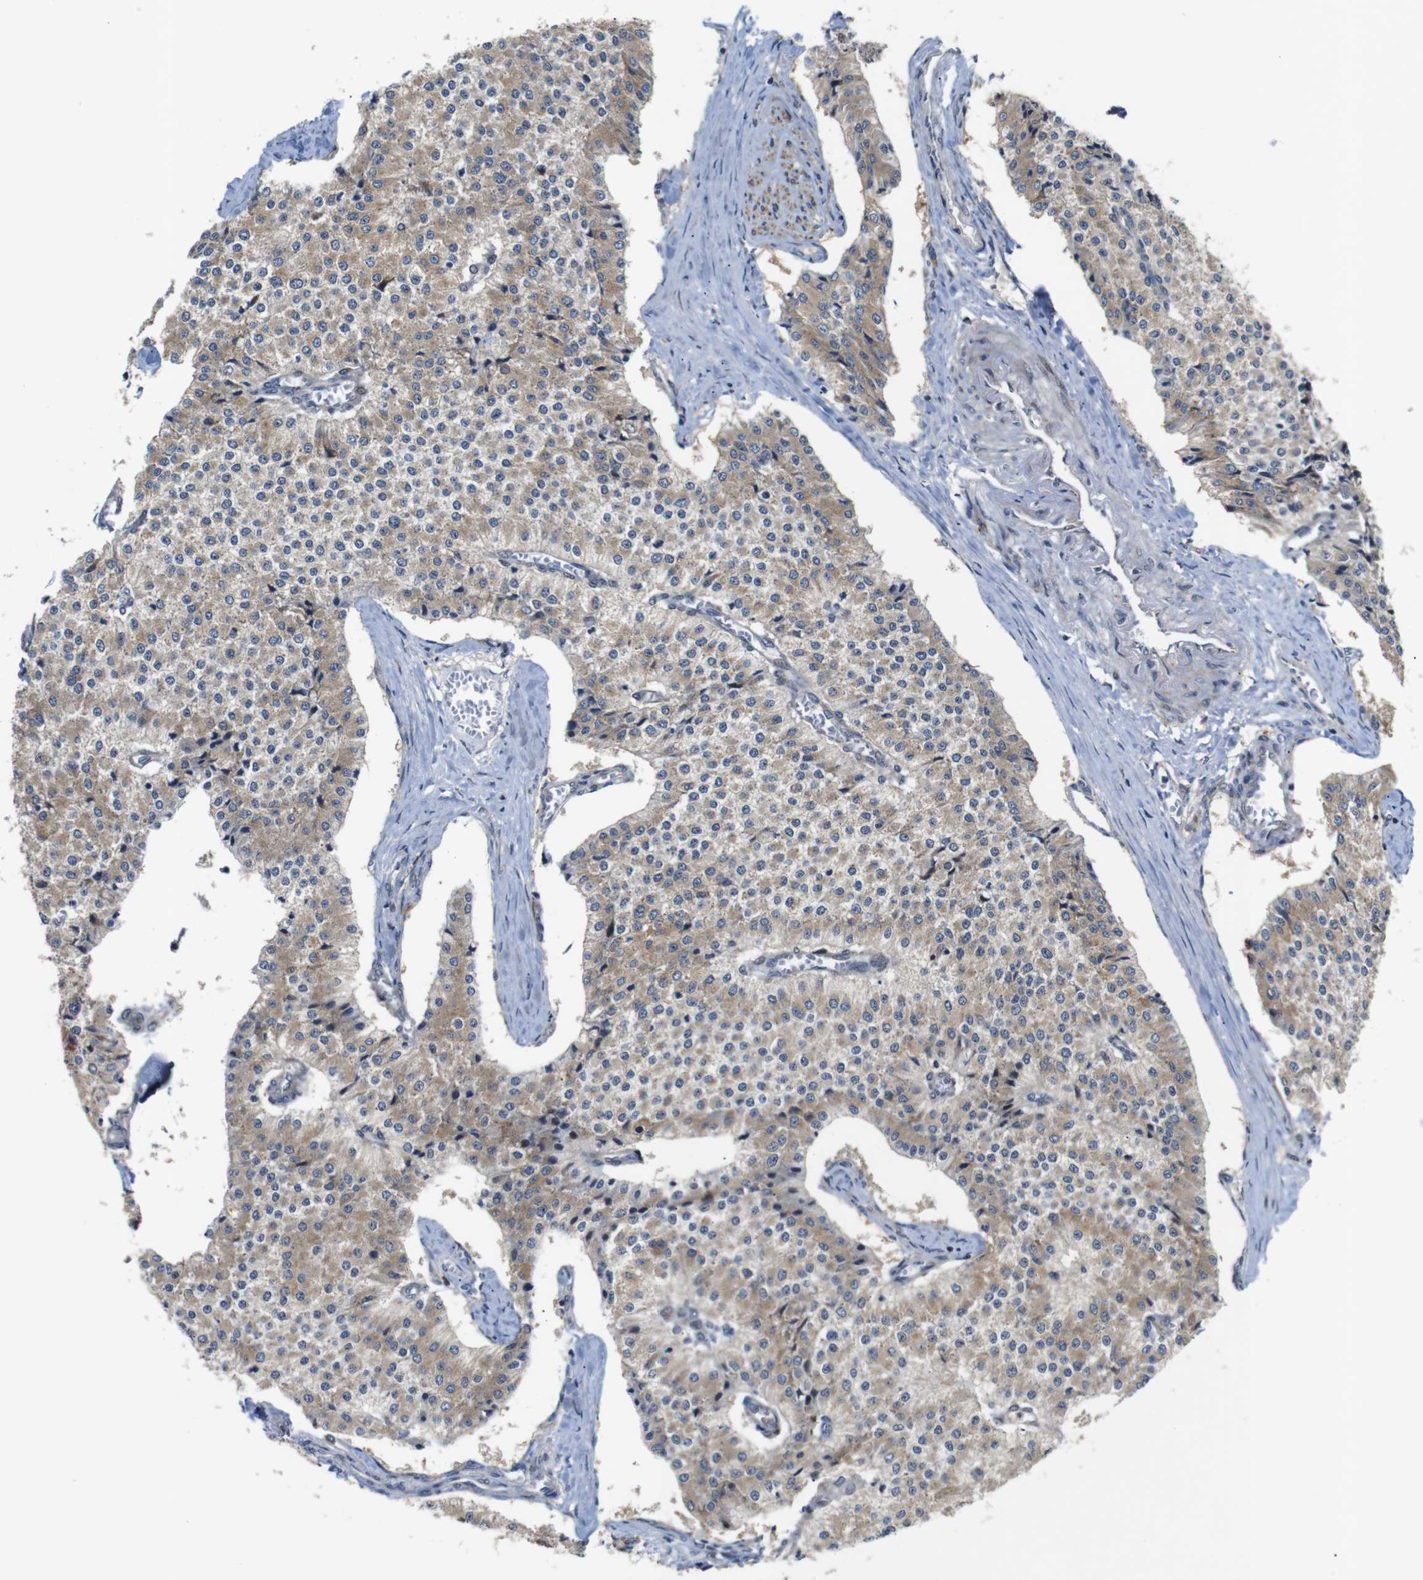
{"staining": {"intensity": "weak", "quantity": ">75%", "location": "cytoplasmic/membranous"}, "tissue": "carcinoid", "cell_type": "Tumor cells", "image_type": "cancer", "snomed": [{"axis": "morphology", "description": "Carcinoid, malignant, NOS"}, {"axis": "topography", "description": "Colon"}], "caption": "High-power microscopy captured an immunohistochemistry (IHC) histopathology image of malignant carcinoid, revealing weak cytoplasmic/membranous positivity in approximately >75% of tumor cells.", "gene": "P3H2", "patient": {"sex": "female", "age": 52}}